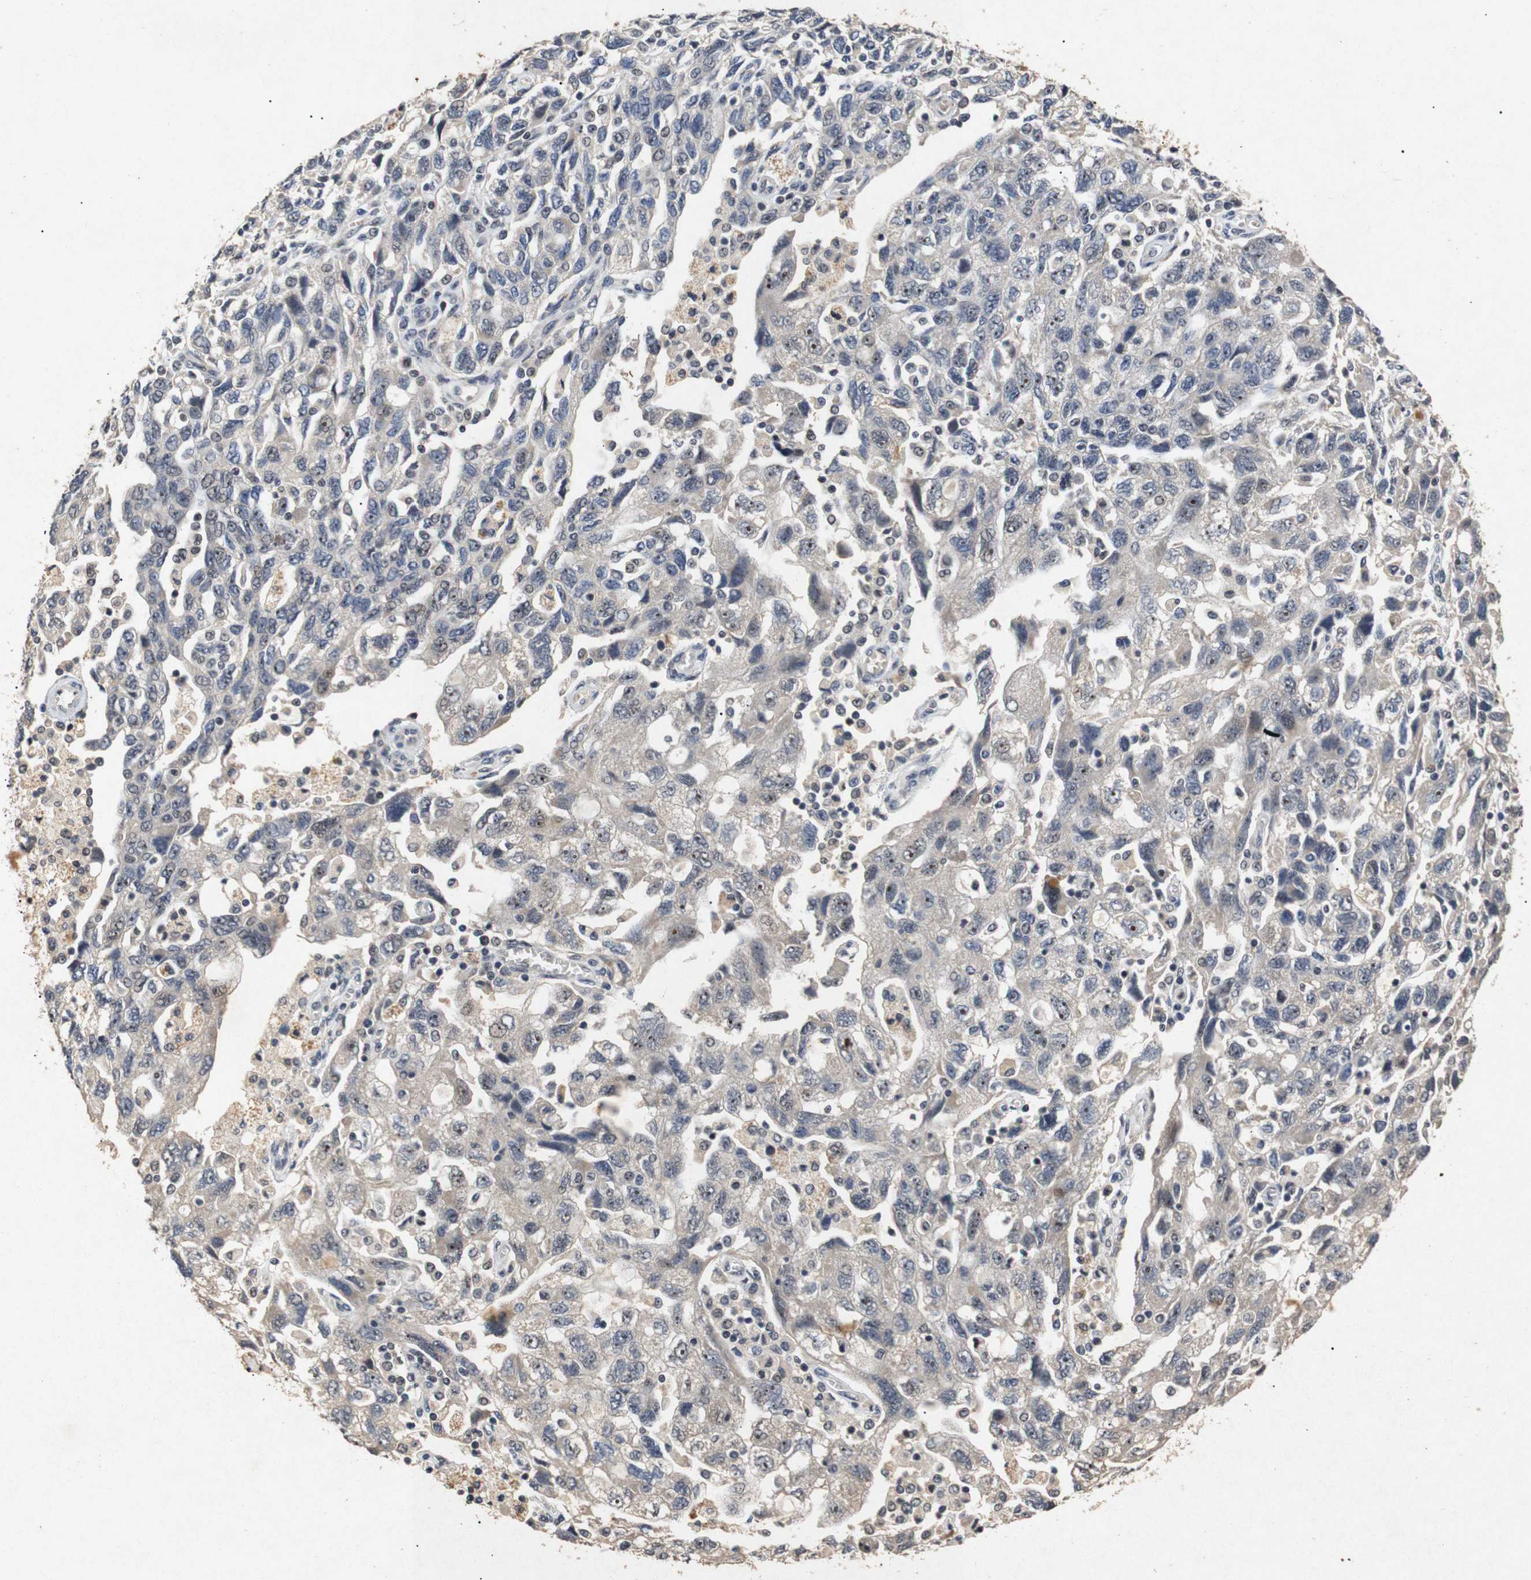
{"staining": {"intensity": "weak", "quantity": "<25%", "location": "cytoplasmic/membranous,nuclear"}, "tissue": "ovarian cancer", "cell_type": "Tumor cells", "image_type": "cancer", "snomed": [{"axis": "morphology", "description": "Carcinoma, NOS"}, {"axis": "morphology", "description": "Cystadenocarcinoma, serous, NOS"}, {"axis": "topography", "description": "Ovary"}], "caption": "Immunohistochemical staining of ovarian cancer (serous cystadenocarcinoma) demonstrates no significant staining in tumor cells.", "gene": "PARN", "patient": {"sex": "female", "age": 69}}